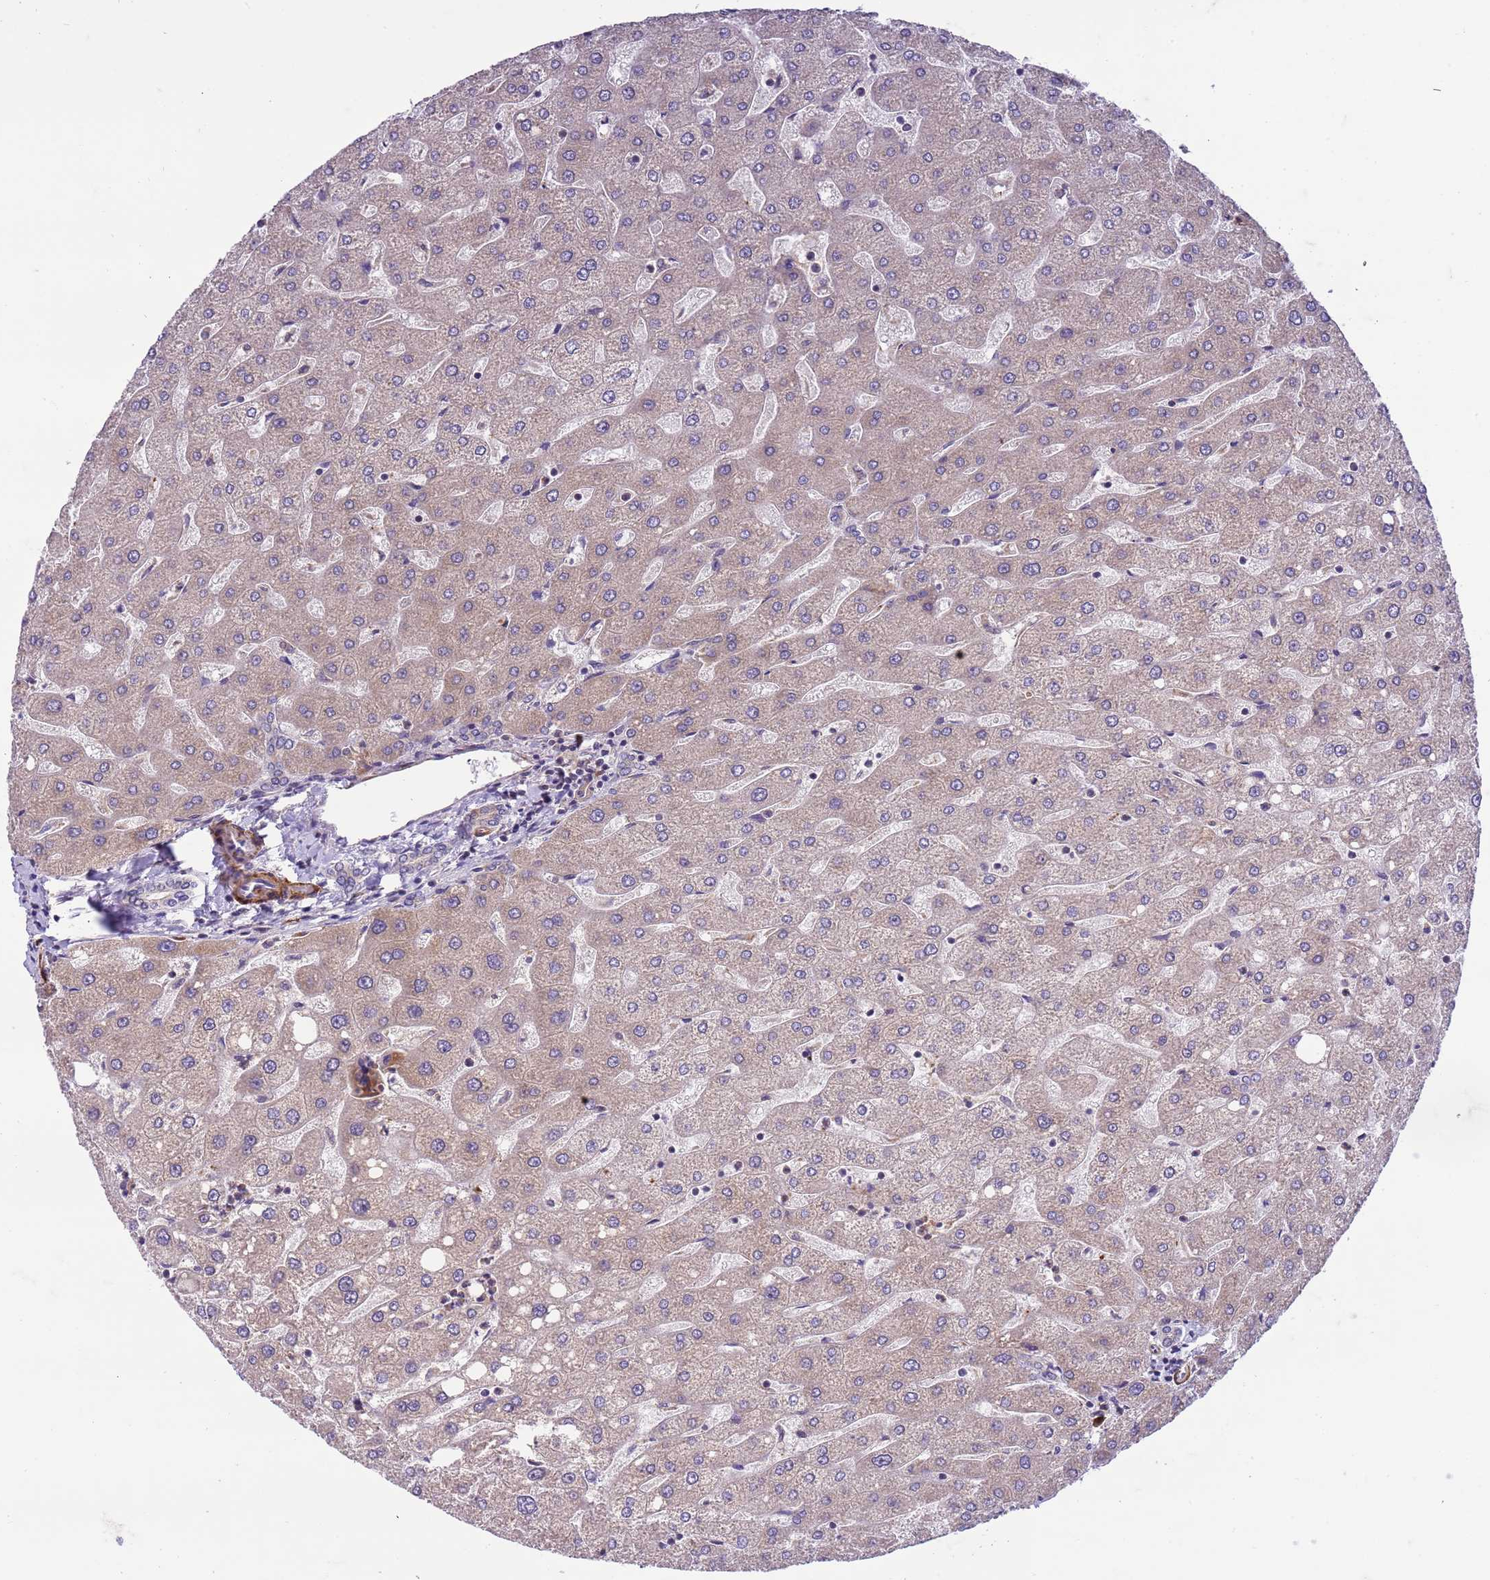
{"staining": {"intensity": "negative", "quantity": "none", "location": "none"}, "tissue": "liver", "cell_type": "Cholangiocytes", "image_type": "normal", "snomed": [{"axis": "morphology", "description": "Normal tissue, NOS"}, {"axis": "topography", "description": "Liver"}], "caption": "The micrograph displays no staining of cholangiocytes in benign liver. Nuclei are stained in blue.", "gene": "GEN1", "patient": {"sex": "male", "age": 67}}